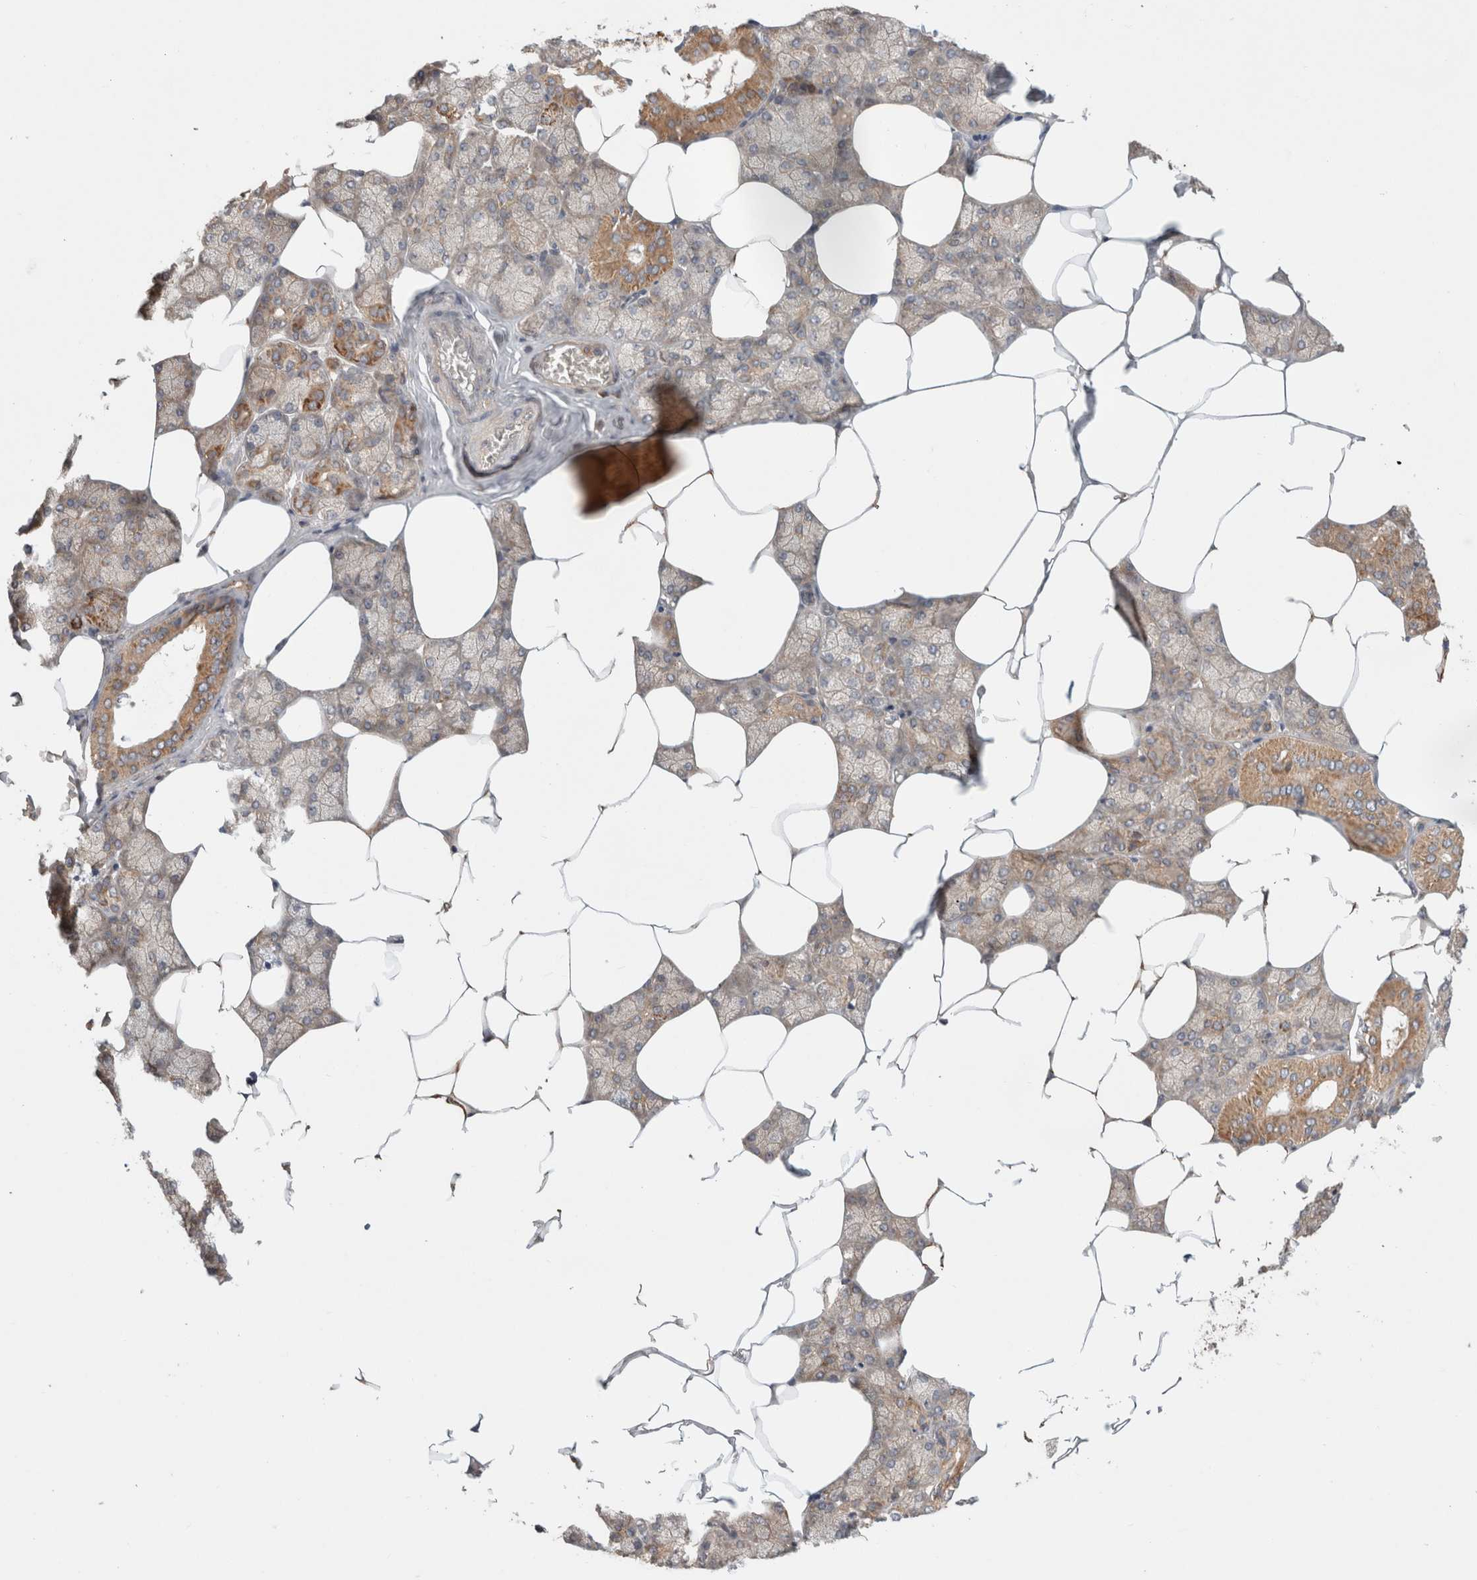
{"staining": {"intensity": "moderate", "quantity": ">75%", "location": "cytoplasmic/membranous"}, "tissue": "salivary gland", "cell_type": "Glandular cells", "image_type": "normal", "snomed": [{"axis": "morphology", "description": "Normal tissue, NOS"}, {"axis": "topography", "description": "Salivary gland"}], "caption": "Immunohistochemistry (IHC) of unremarkable human salivary gland demonstrates medium levels of moderate cytoplasmic/membranous expression in approximately >75% of glandular cells.", "gene": "HROB", "patient": {"sex": "male", "age": 62}}